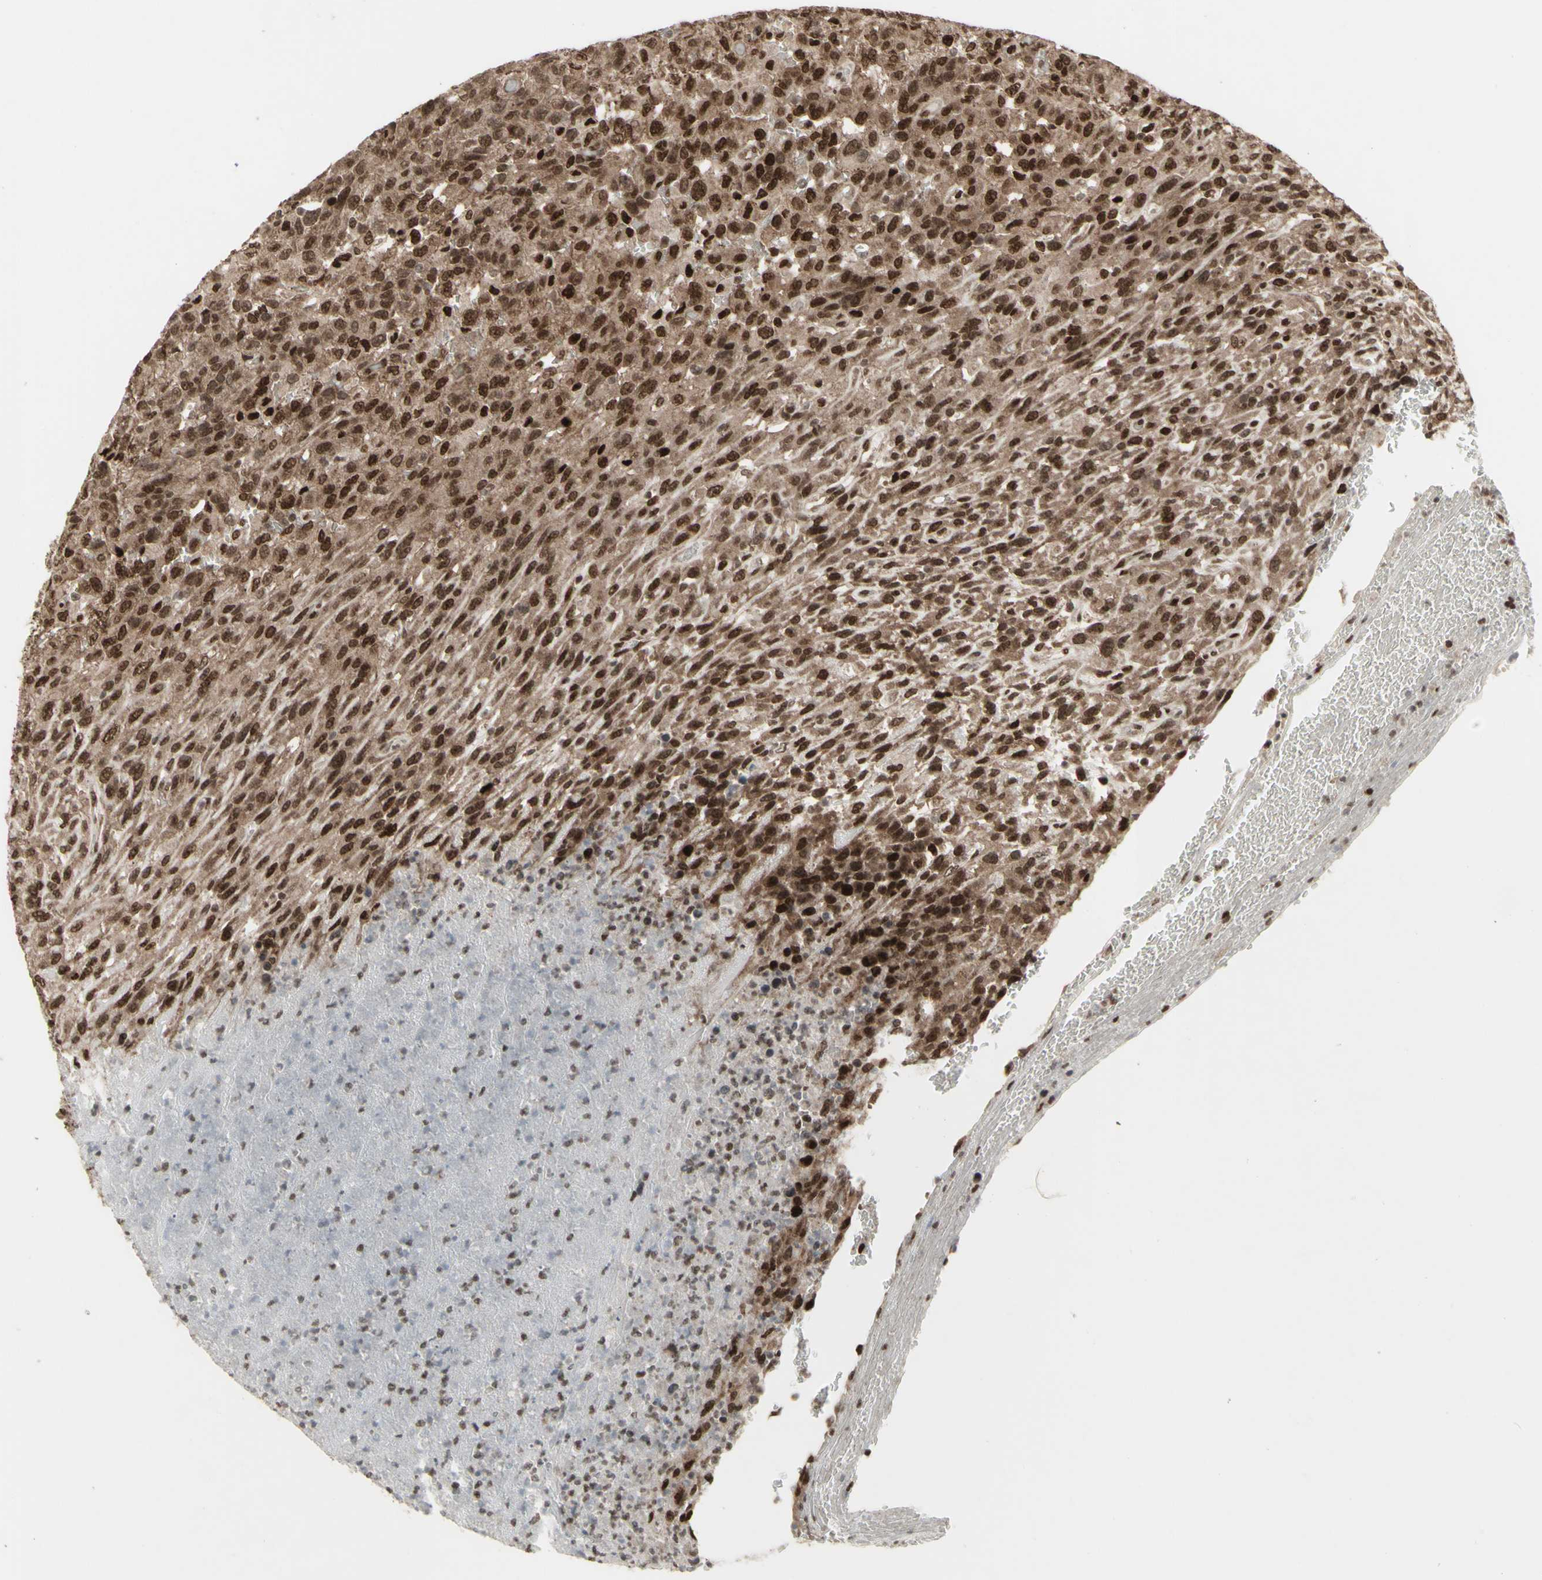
{"staining": {"intensity": "strong", "quantity": ">75%", "location": "cytoplasmic/membranous,nuclear"}, "tissue": "urothelial cancer", "cell_type": "Tumor cells", "image_type": "cancer", "snomed": [{"axis": "morphology", "description": "Urothelial carcinoma, High grade"}, {"axis": "topography", "description": "Urinary bladder"}], "caption": "Urothelial cancer stained for a protein exhibits strong cytoplasmic/membranous and nuclear positivity in tumor cells.", "gene": "CBX1", "patient": {"sex": "male", "age": 66}}